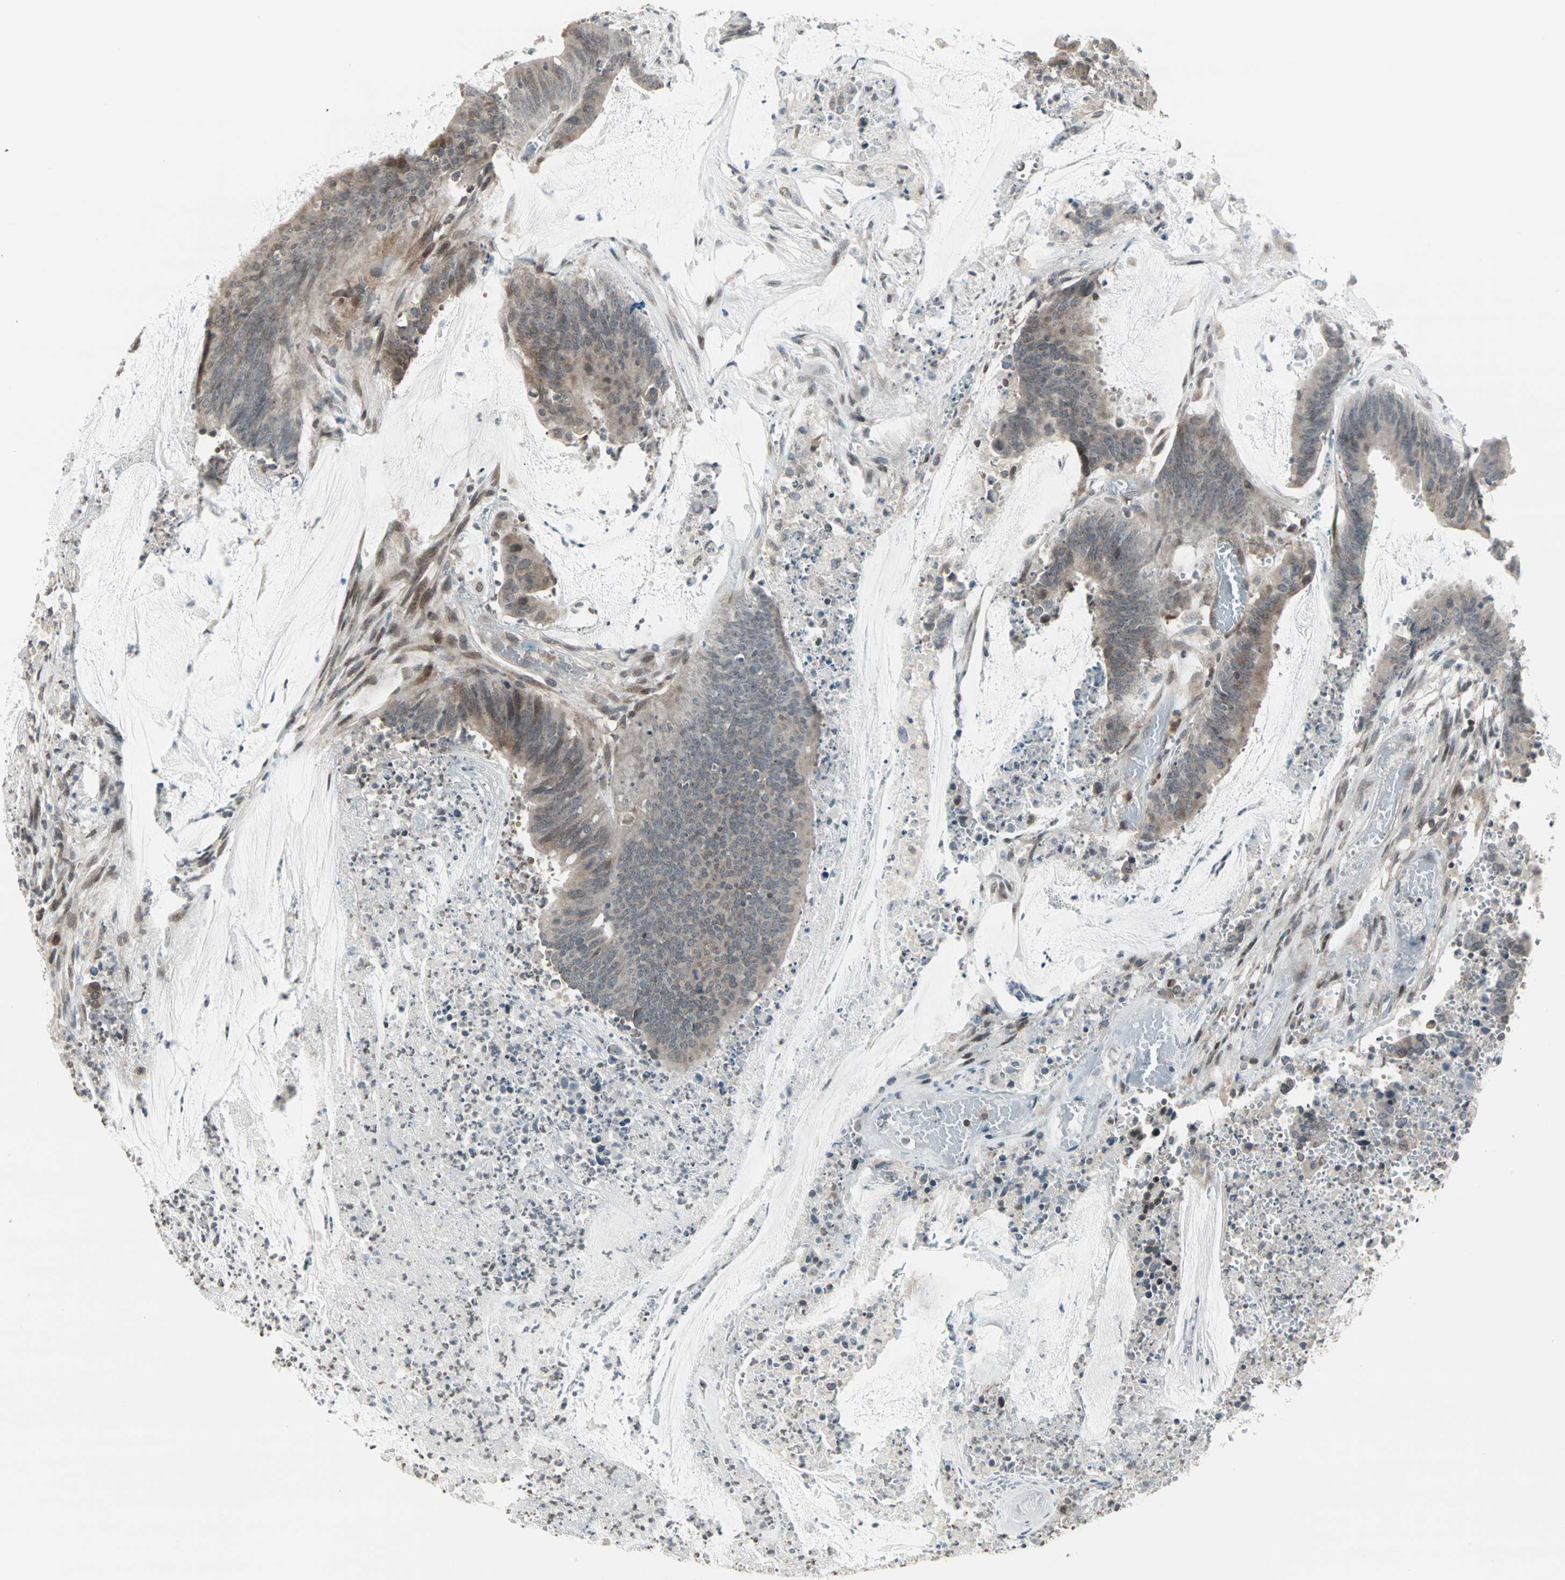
{"staining": {"intensity": "weak", "quantity": ">75%", "location": "cytoplasmic/membranous"}, "tissue": "colorectal cancer", "cell_type": "Tumor cells", "image_type": "cancer", "snomed": [{"axis": "morphology", "description": "Adenocarcinoma, NOS"}, {"axis": "topography", "description": "Rectum"}], "caption": "Adenocarcinoma (colorectal) stained with DAB IHC shows low levels of weak cytoplasmic/membranous staining in about >75% of tumor cells.", "gene": "CBLC", "patient": {"sex": "female", "age": 66}}